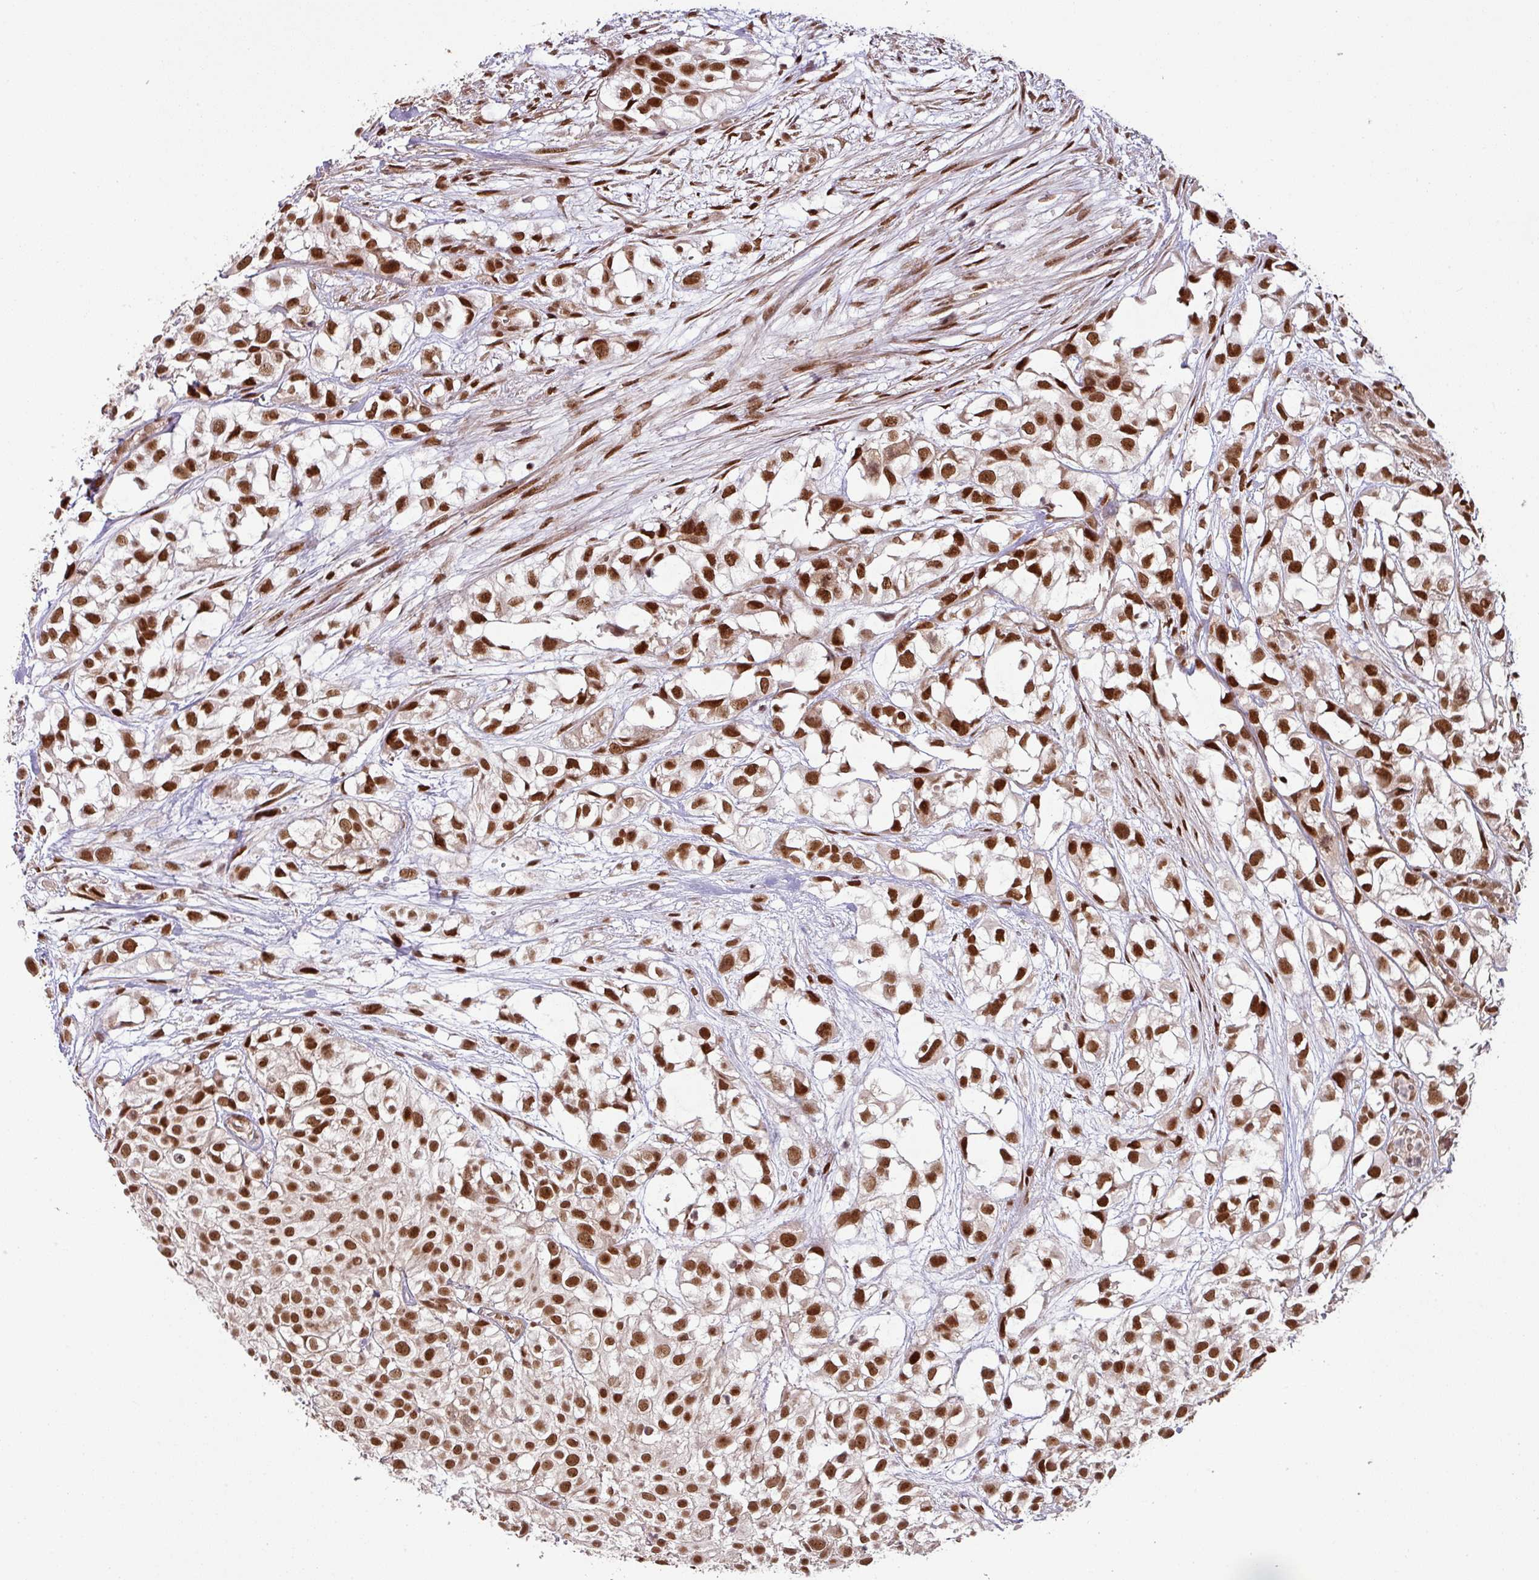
{"staining": {"intensity": "strong", "quantity": ">75%", "location": "nuclear"}, "tissue": "urothelial cancer", "cell_type": "Tumor cells", "image_type": "cancer", "snomed": [{"axis": "morphology", "description": "Urothelial carcinoma, High grade"}, {"axis": "topography", "description": "Urinary bladder"}], "caption": "Urothelial cancer stained for a protein reveals strong nuclear positivity in tumor cells.", "gene": "PHF23", "patient": {"sex": "male", "age": 56}}